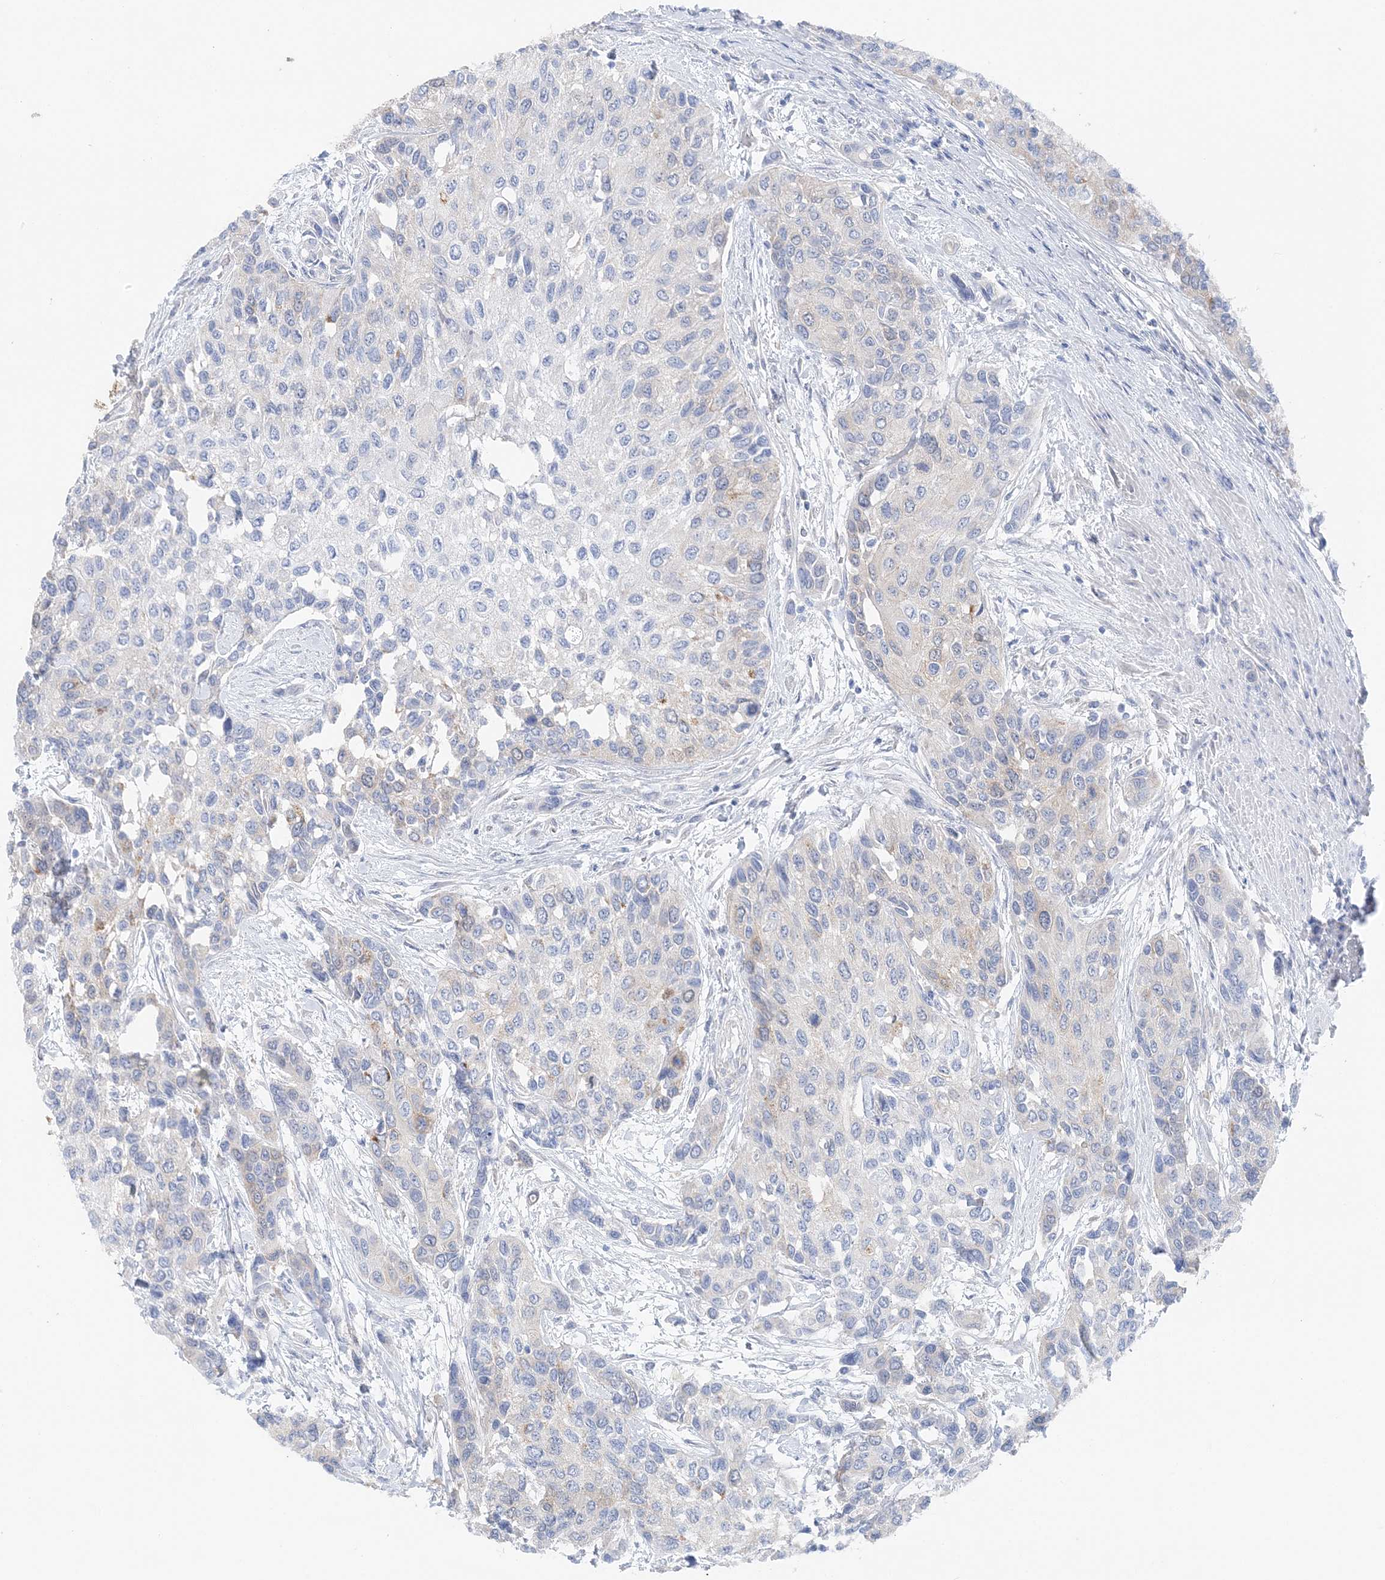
{"staining": {"intensity": "negative", "quantity": "none", "location": "none"}, "tissue": "urothelial cancer", "cell_type": "Tumor cells", "image_type": "cancer", "snomed": [{"axis": "morphology", "description": "Normal tissue, NOS"}, {"axis": "morphology", "description": "Urothelial carcinoma, High grade"}, {"axis": "topography", "description": "Vascular tissue"}, {"axis": "topography", "description": "Urinary bladder"}], "caption": "Immunohistochemistry image of urothelial carcinoma (high-grade) stained for a protein (brown), which reveals no expression in tumor cells.", "gene": "HMGCS1", "patient": {"sex": "female", "age": 56}}